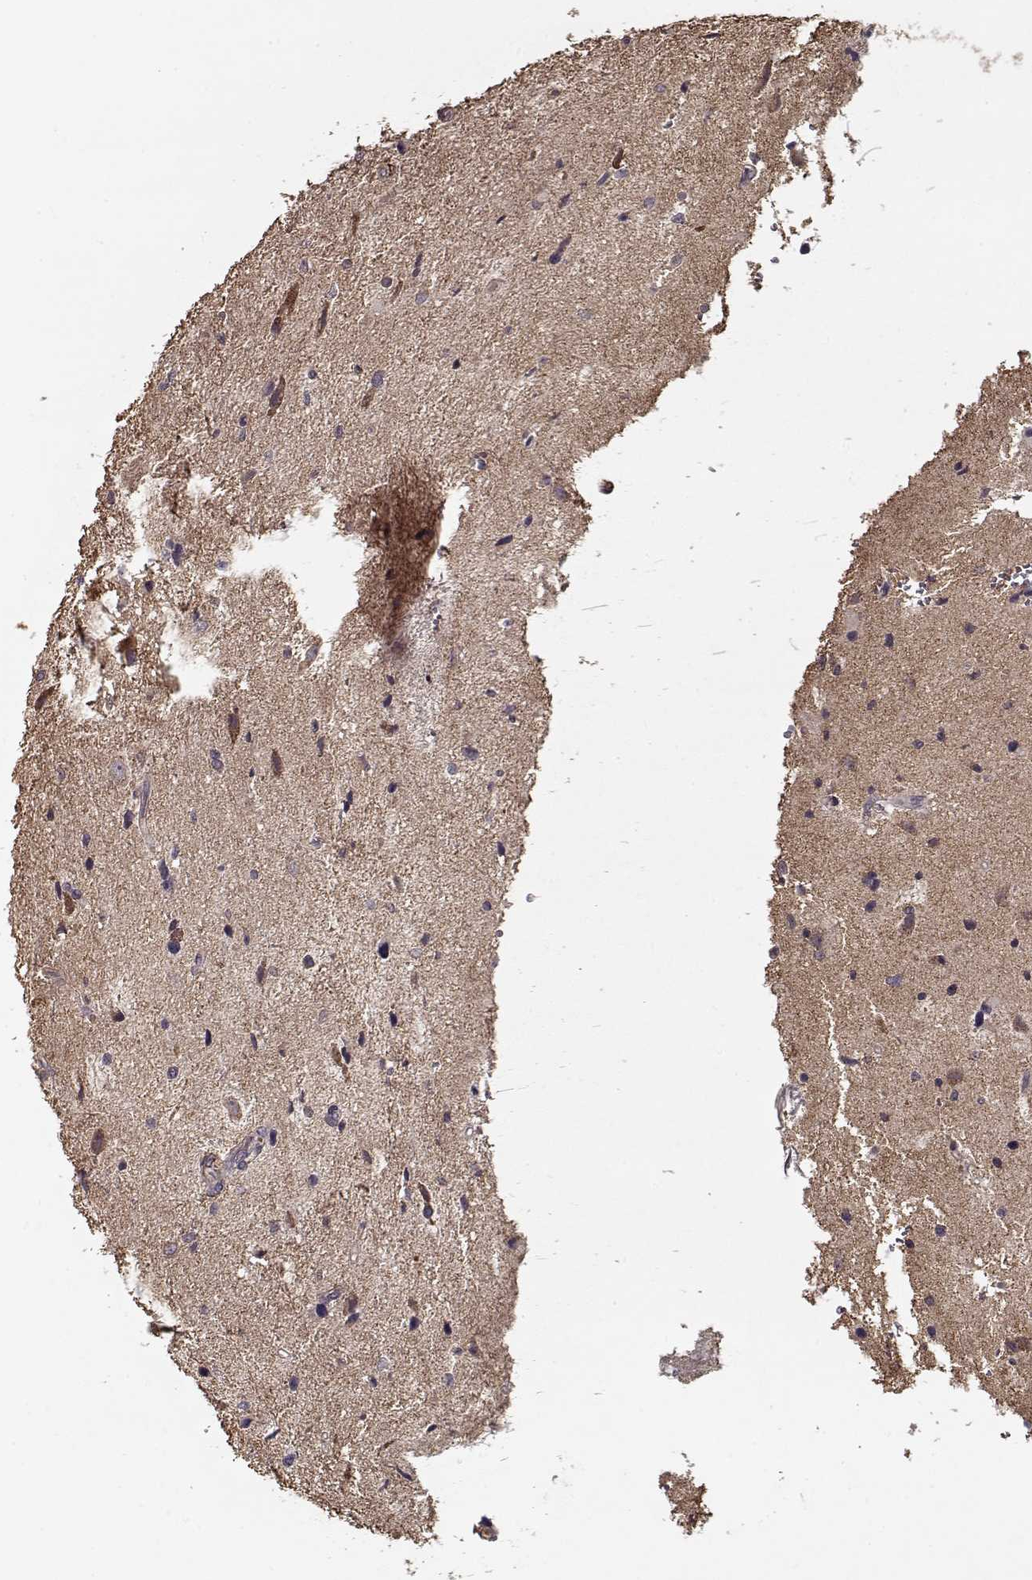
{"staining": {"intensity": "negative", "quantity": "none", "location": "none"}, "tissue": "glioma", "cell_type": "Tumor cells", "image_type": "cancer", "snomed": [{"axis": "morphology", "description": "Glioma, malignant, Low grade"}, {"axis": "topography", "description": "Brain"}], "caption": "This is an immunohistochemistry (IHC) micrograph of human malignant glioma (low-grade). There is no staining in tumor cells.", "gene": "IMMP1L", "patient": {"sex": "female", "age": 32}}